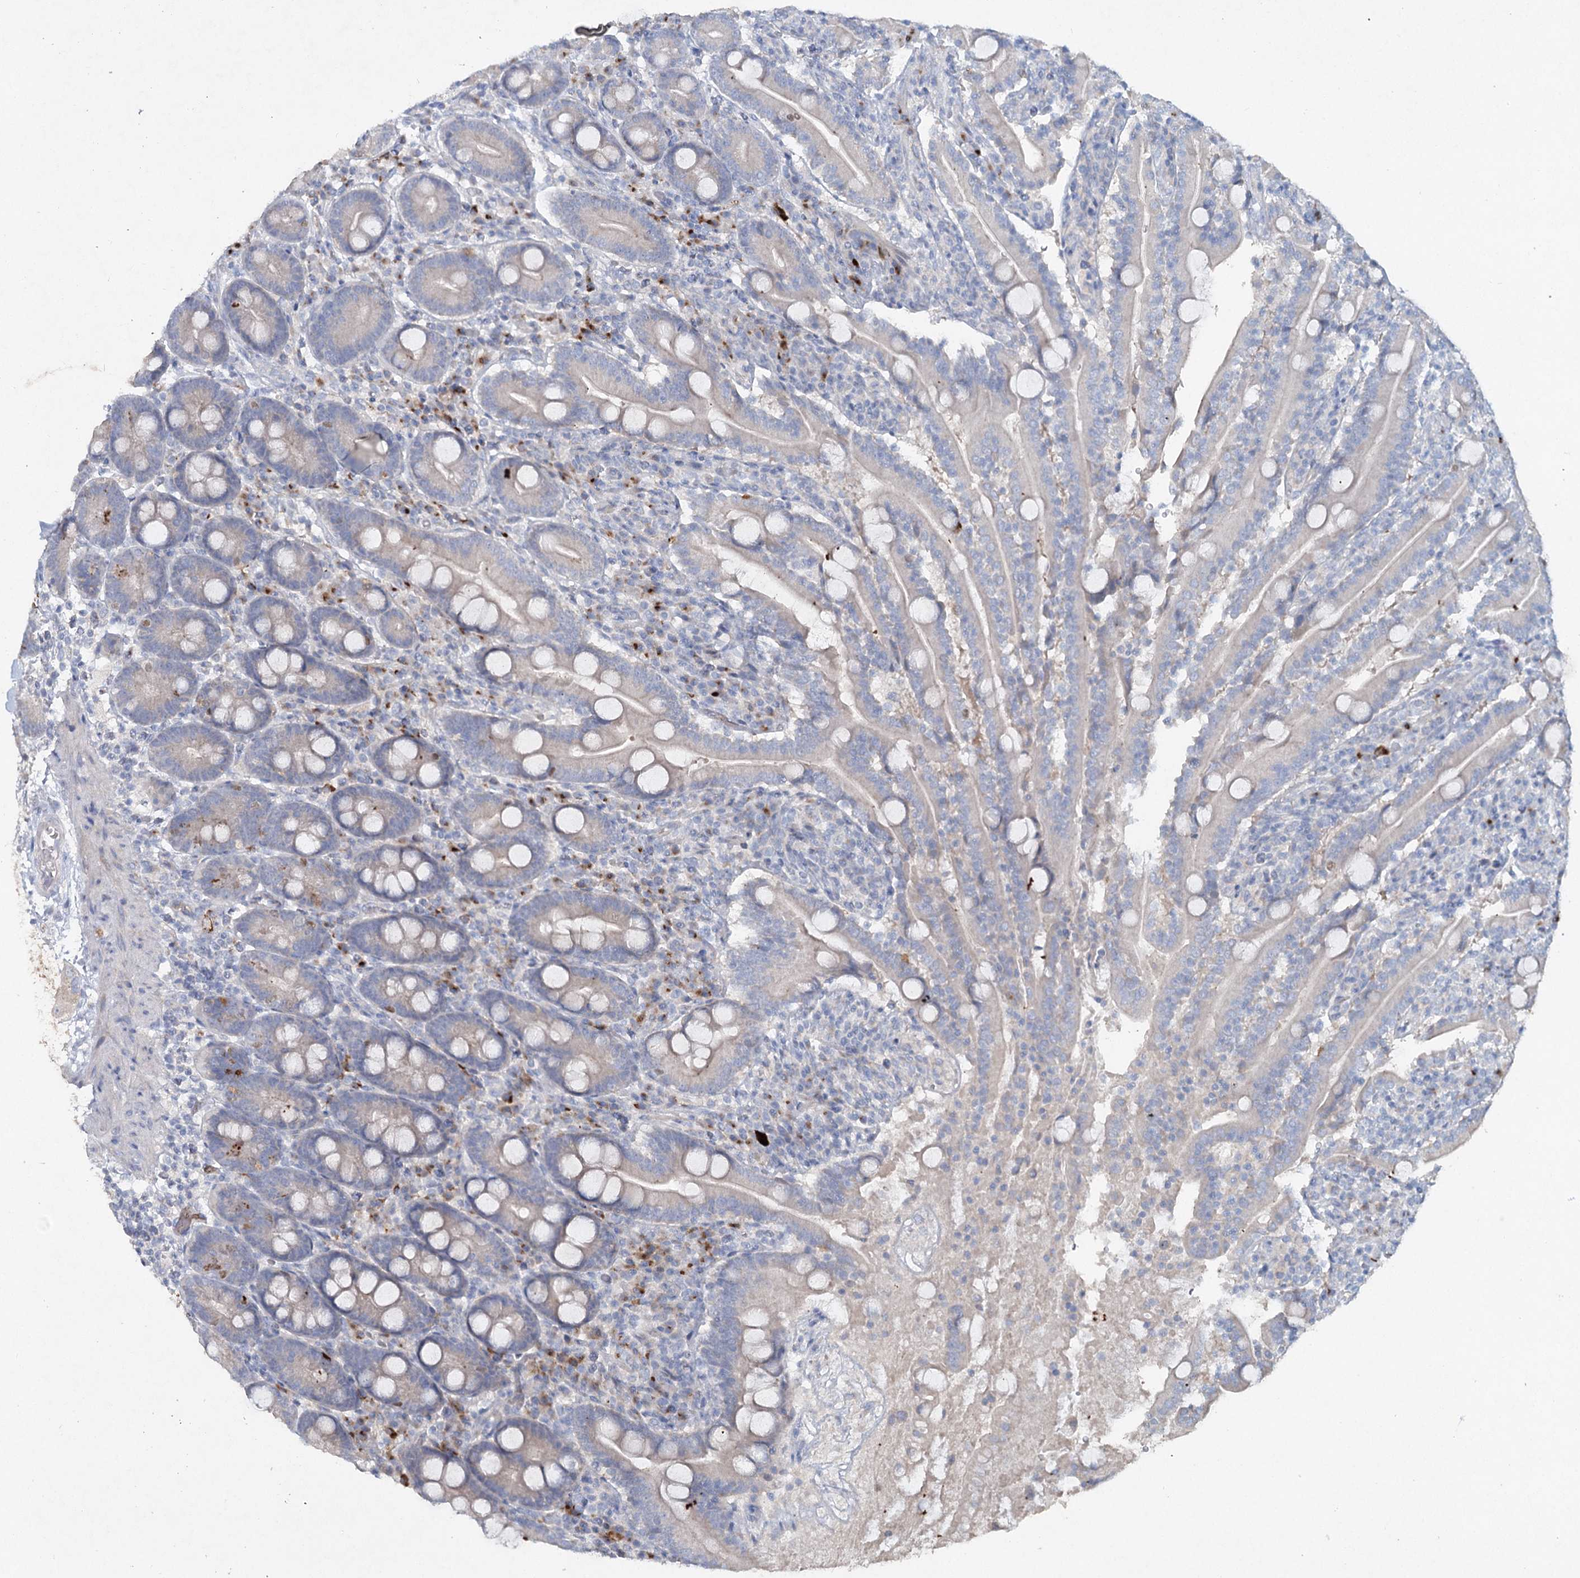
{"staining": {"intensity": "weak", "quantity": "<25%", "location": "cytoplasmic/membranous"}, "tissue": "duodenum", "cell_type": "Glandular cells", "image_type": "normal", "snomed": [{"axis": "morphology", "description": "Normal tissue, NOS"}, {"axis": "topography", "description": "Duodenum"}], "caption": "Glandular cells show no significant positivity in unremarkable duodenum. (Stains: DAB IHC with hematoxylin counter stain, Microscopy: brightfield microscopy at high magnification).", "gene": "RFX6", "patient": {"sex": "male", "age": 35}}